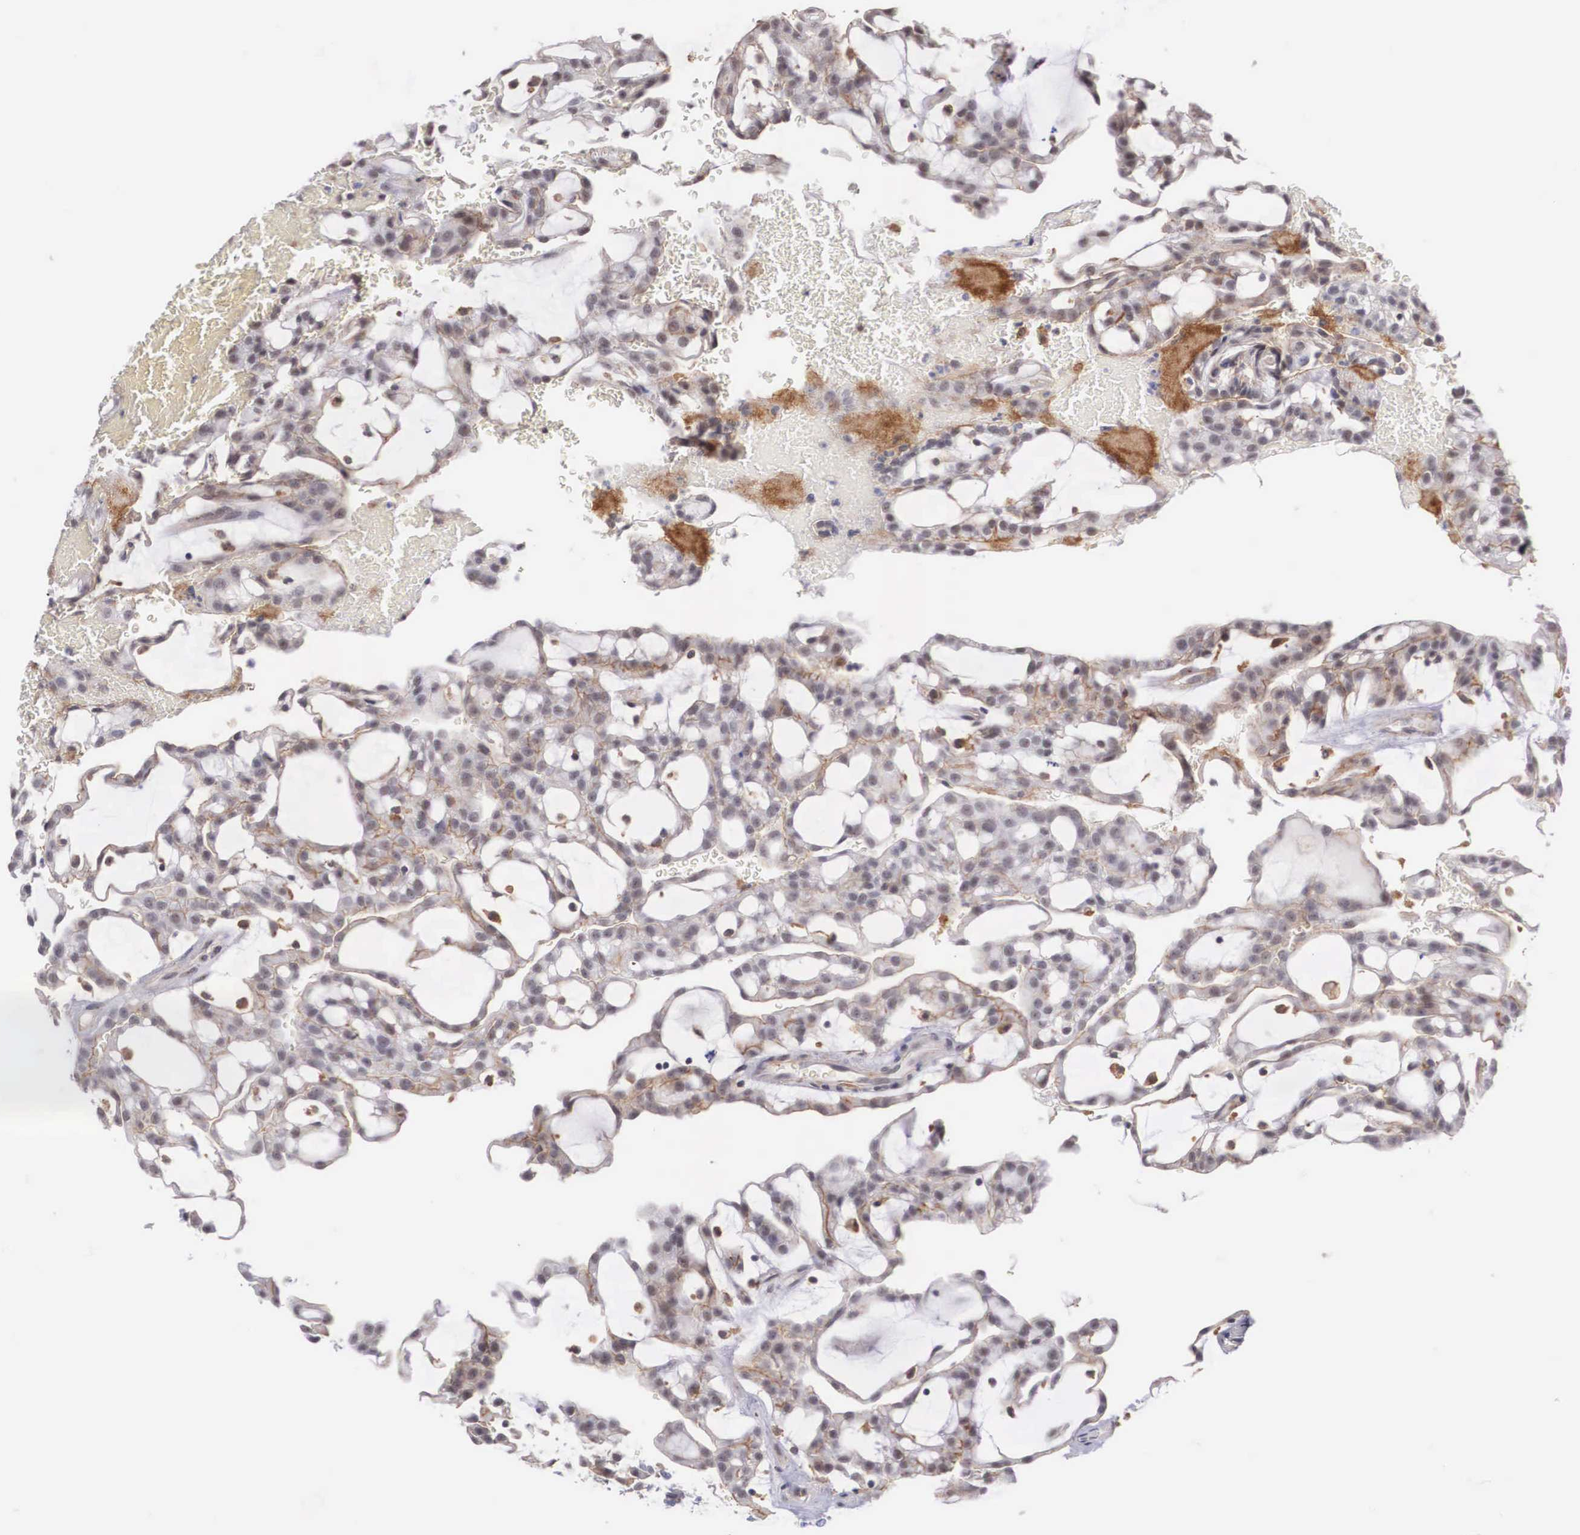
{"staining": {"intensity": "weak", "quantity": "<25%", "location": "cytoplasmic/membranous"}, "tissue": "renal cancer", "cell_type": "Tumor cells", "image_type": "cancer", "snomed": [{"axis": "morphology", "description": "Adenocarcinoma, NOS"}, {"axis": "topography", "description": "Kidney"}], "caption": "A micrograph of human adenocarcinoma (renal) is negative for staining in tumor cells.", "gene": "NR4A2", "patient": {"sex": "male", "age": 63}}